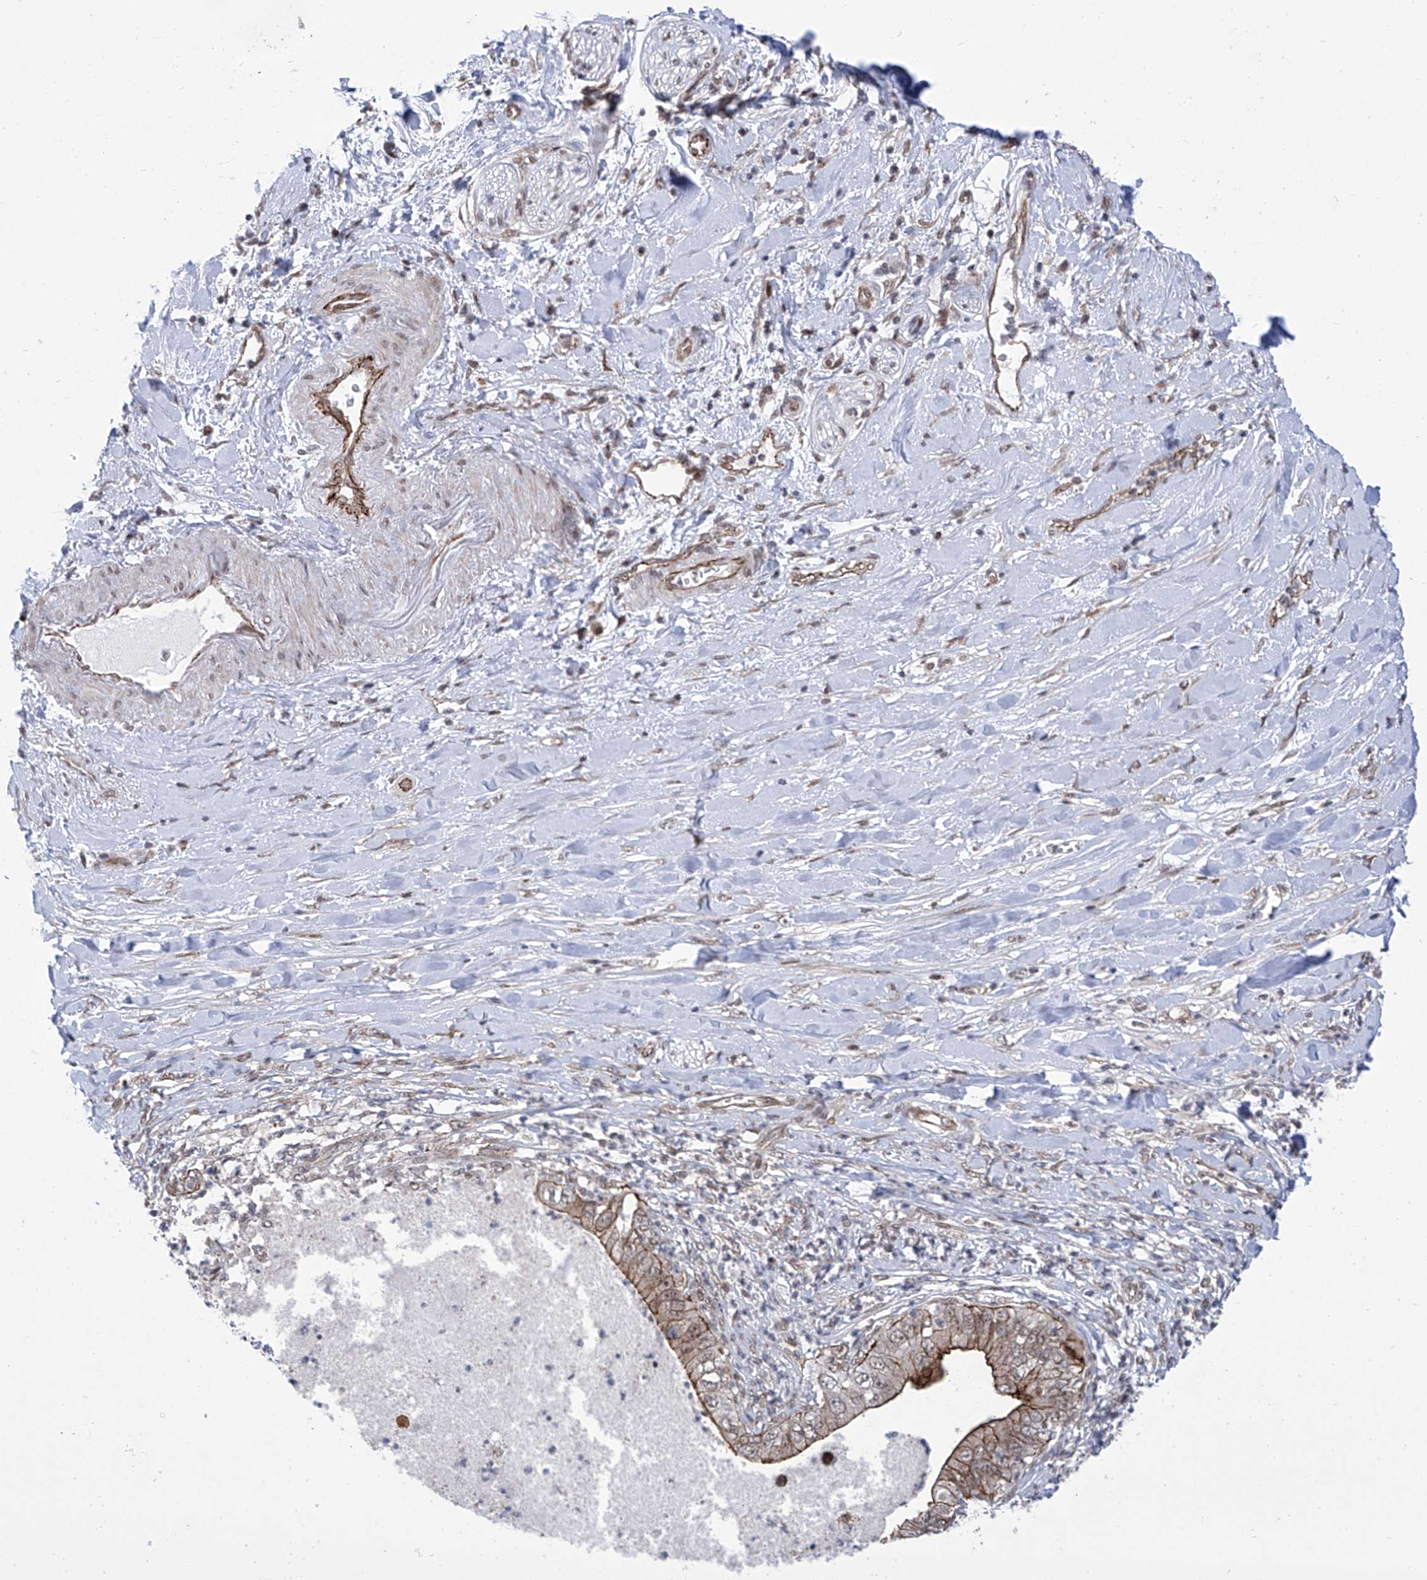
{"staining": {"intensity": "moderate", "quantity": ">75%", "location": "cytoplasmic/membranous"}, "tissue": "pancreatic cancer", "cell_type": "Tumor cells", "image_type": "cancer", "snomed": [{"axis": "morphology", "description": "Adenocarcinoma, NOS"}, {"axis": "topography", "description": "Pancreas"}], "caption": "IHC photomicrograph of neoplastic tissue: human pancreatic cancer (adenocarcinoma) stained using immunohistochemistry exhibits medium levels of moderate protein expression localized specifically in the cytoplasmic/membranous of tumor cells, appearing as a cytoplasmic/membranous brown color.", "gene": "CEP290", "patient": {"sex": "female", "age": 78}}